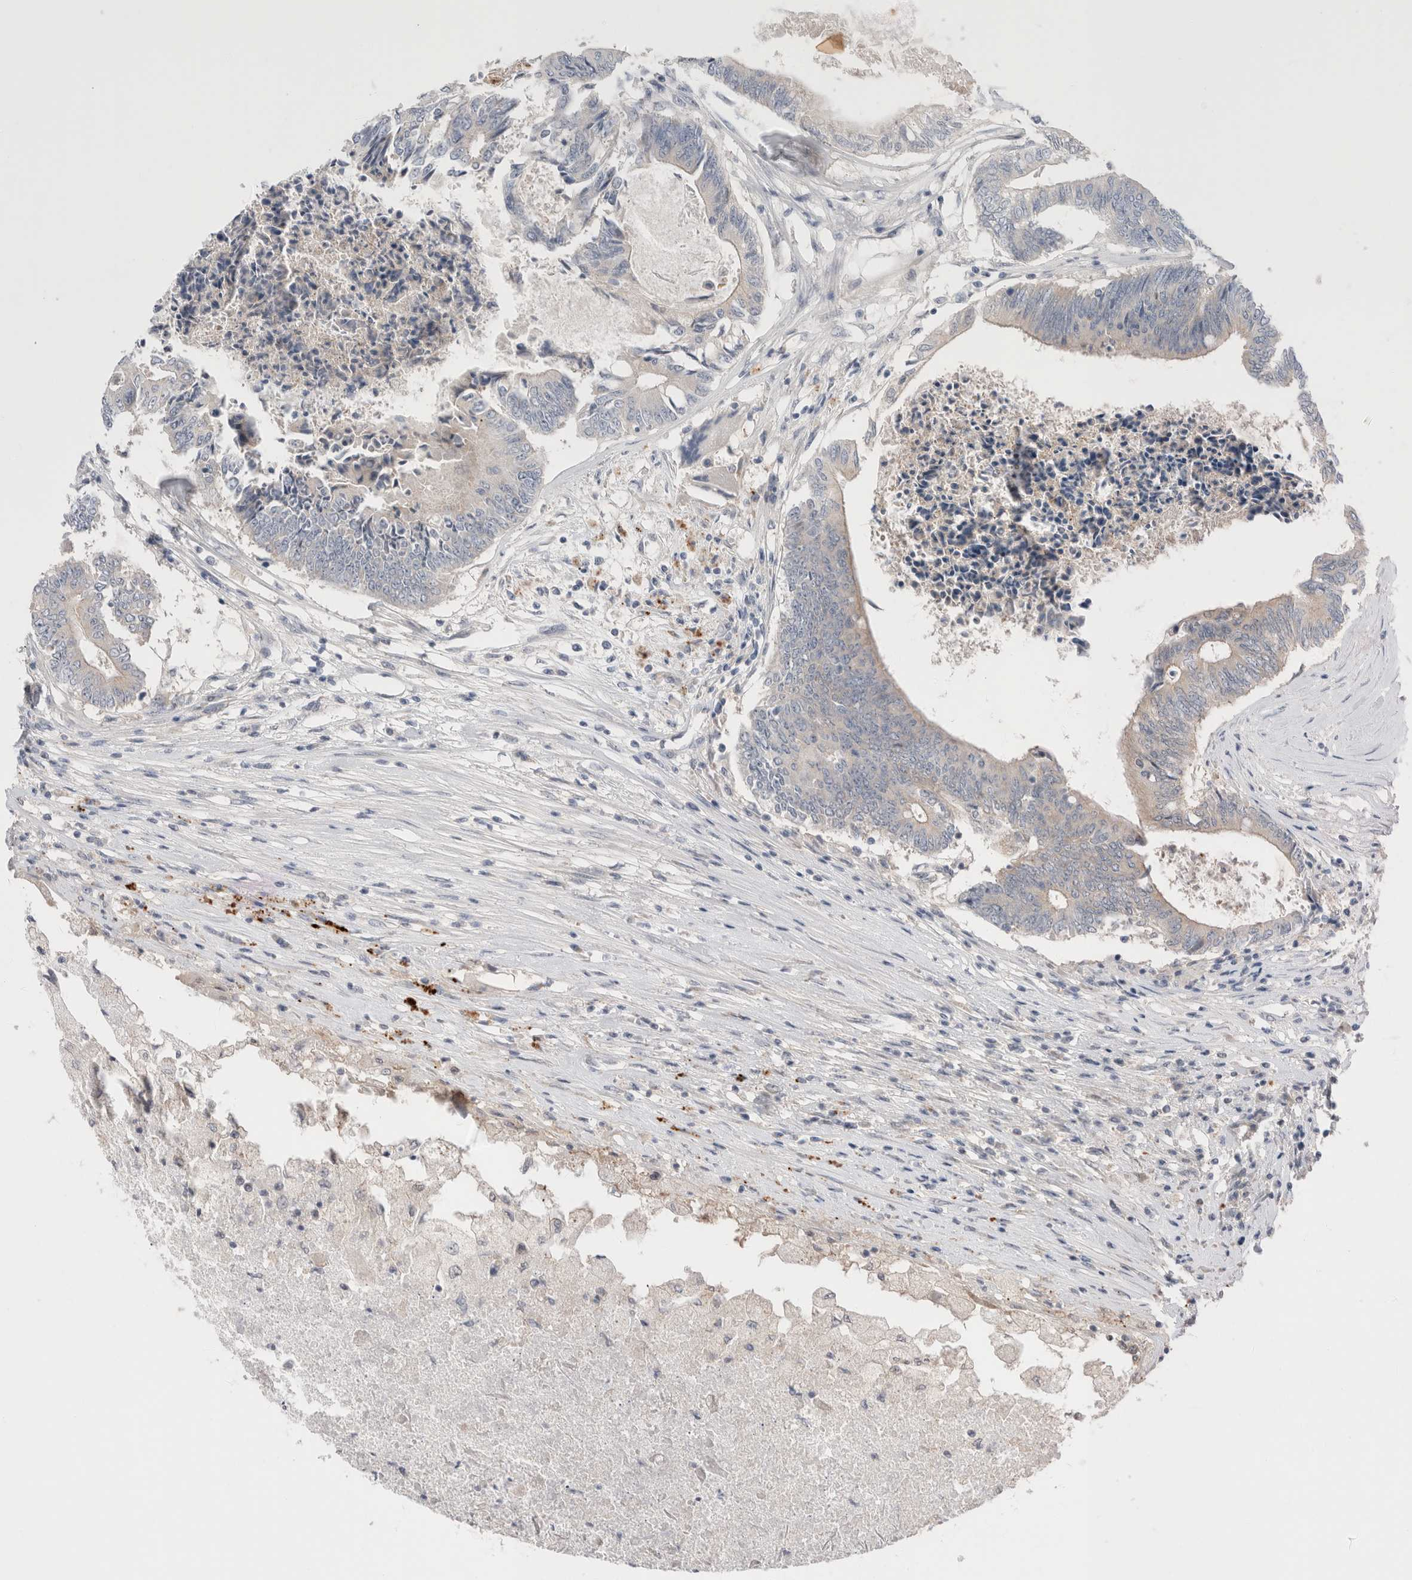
{"staining": {"intensity": "moderate", "quantity": "<25%", "location": "cytoplasmic/membranous"}, "tissue": "colorectal cancer", "cell_type": "Tumor cells", "image_type": "cancer", "snomed": [{"axis": "morphology", "description": "Adenocarcinoma, NOS"}, {"axis": "topography", "description": "Rectum"}], "caption": "This image shows immunohistochemistry staining of human adenocarcinoma (colorectal), with low moderate cytoplasmic/membranous positivity in about <25% of tumor cells.", "gene": "SLC29A1", "patient": {"sex": "male", "age": 63}}